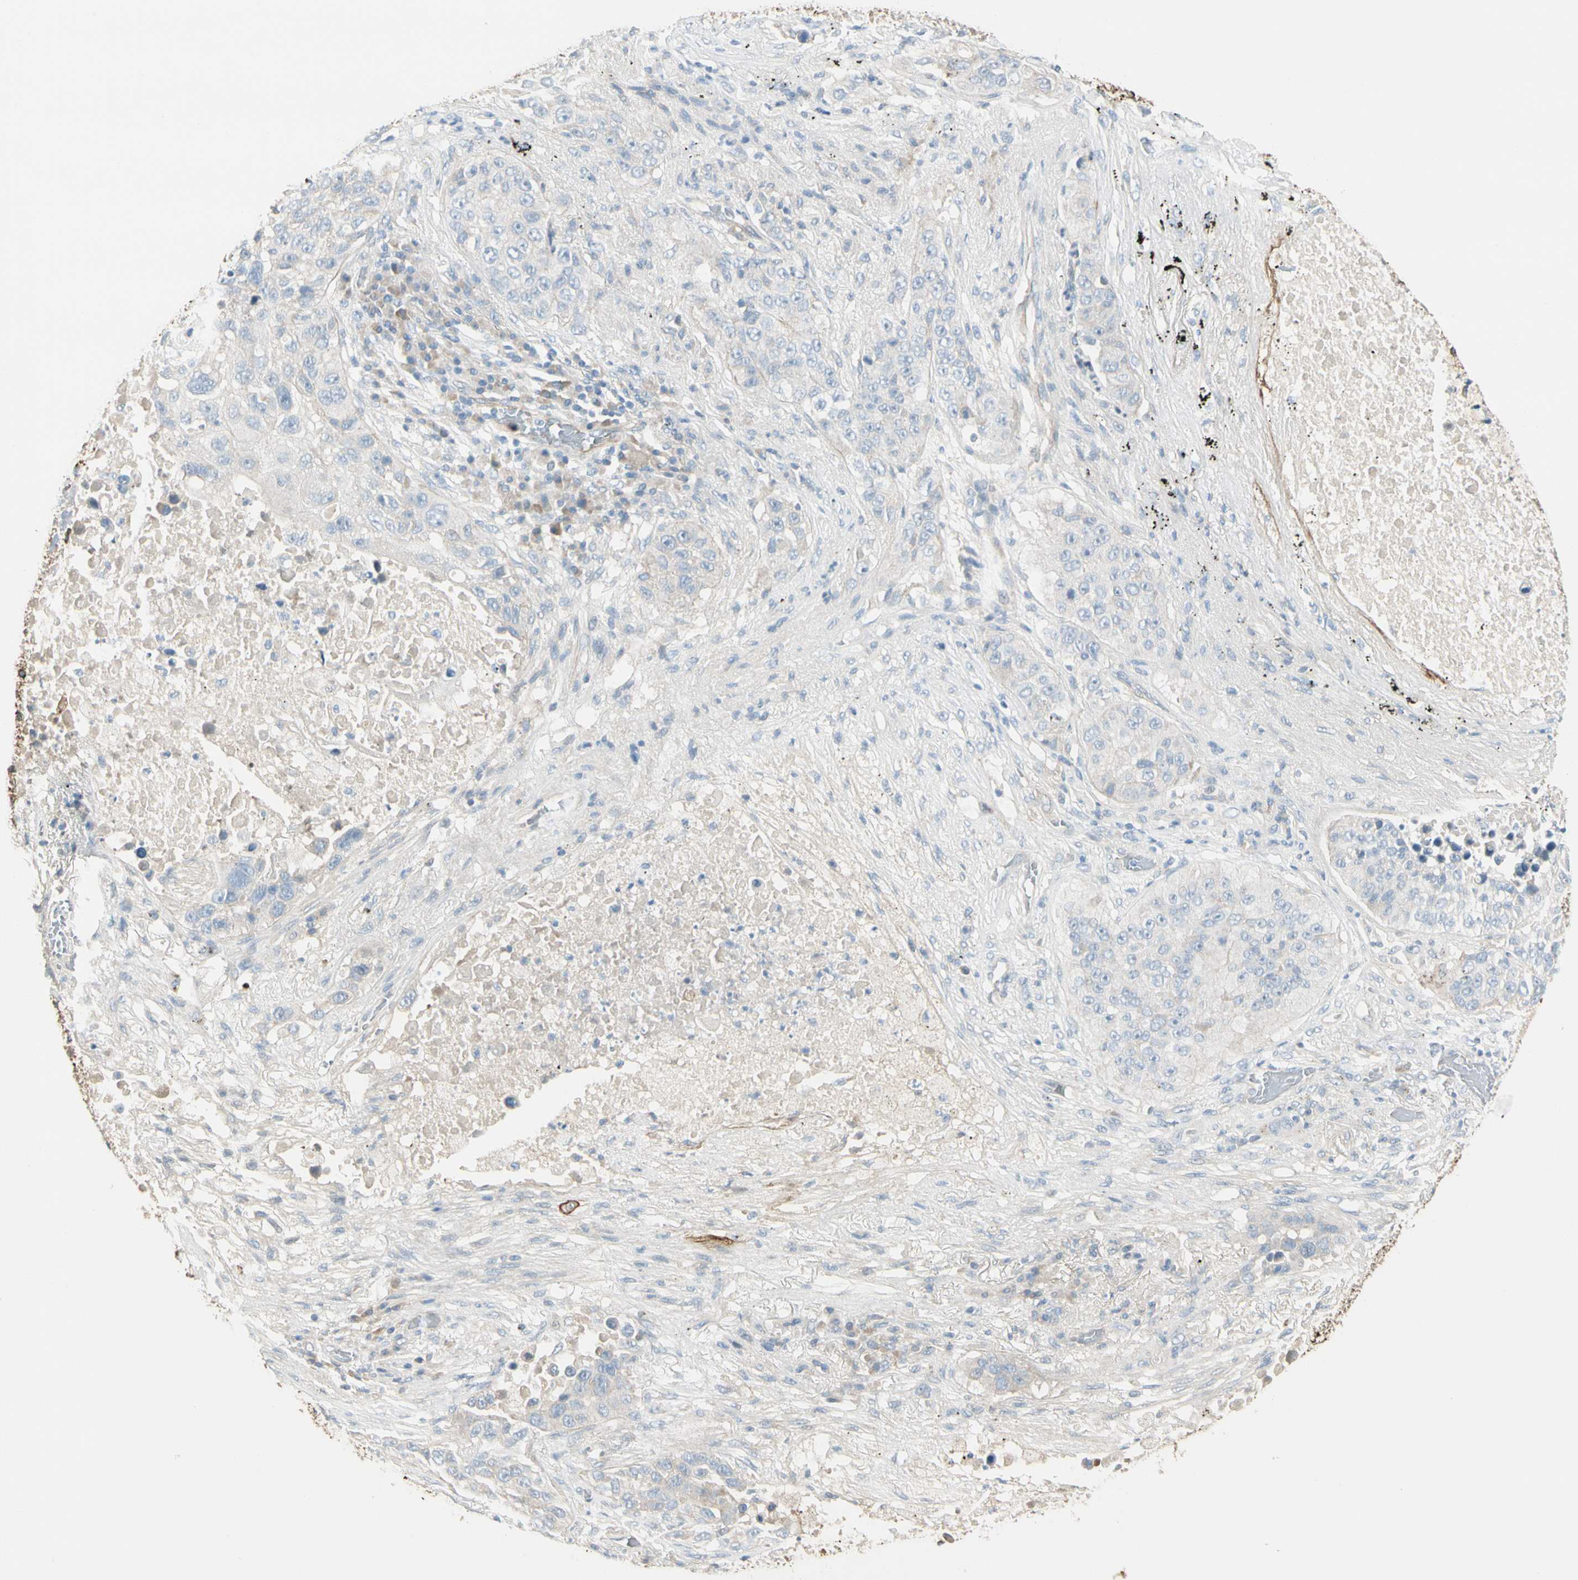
{"staining": {"intensity": "negative", "quantity": "none", "location": "none"}, "tissue": "lung cancer", "cell_type": "Tumor cells", "image_type": "cancer", "snomed": [{"axis": "morphology", "description": "Squamous cell carcinoma, NOS"}, {"axis": "topography", "description": "Lung"}], "caption": "An immunohistochemistry (IHC) photomicrograph of squamous cell carcinoma (lung) is shown. There is no staining in tumor cells of squamous cell carcinoma (lung). (Stains: DAB (3,3'-diaminobenzidine) IHC with hematoxylin counter stain, Microscopy: brightfield microscopy at high magnification).", "gene": "ITGA3", "patient": {"sex": "male", "age": 57}}